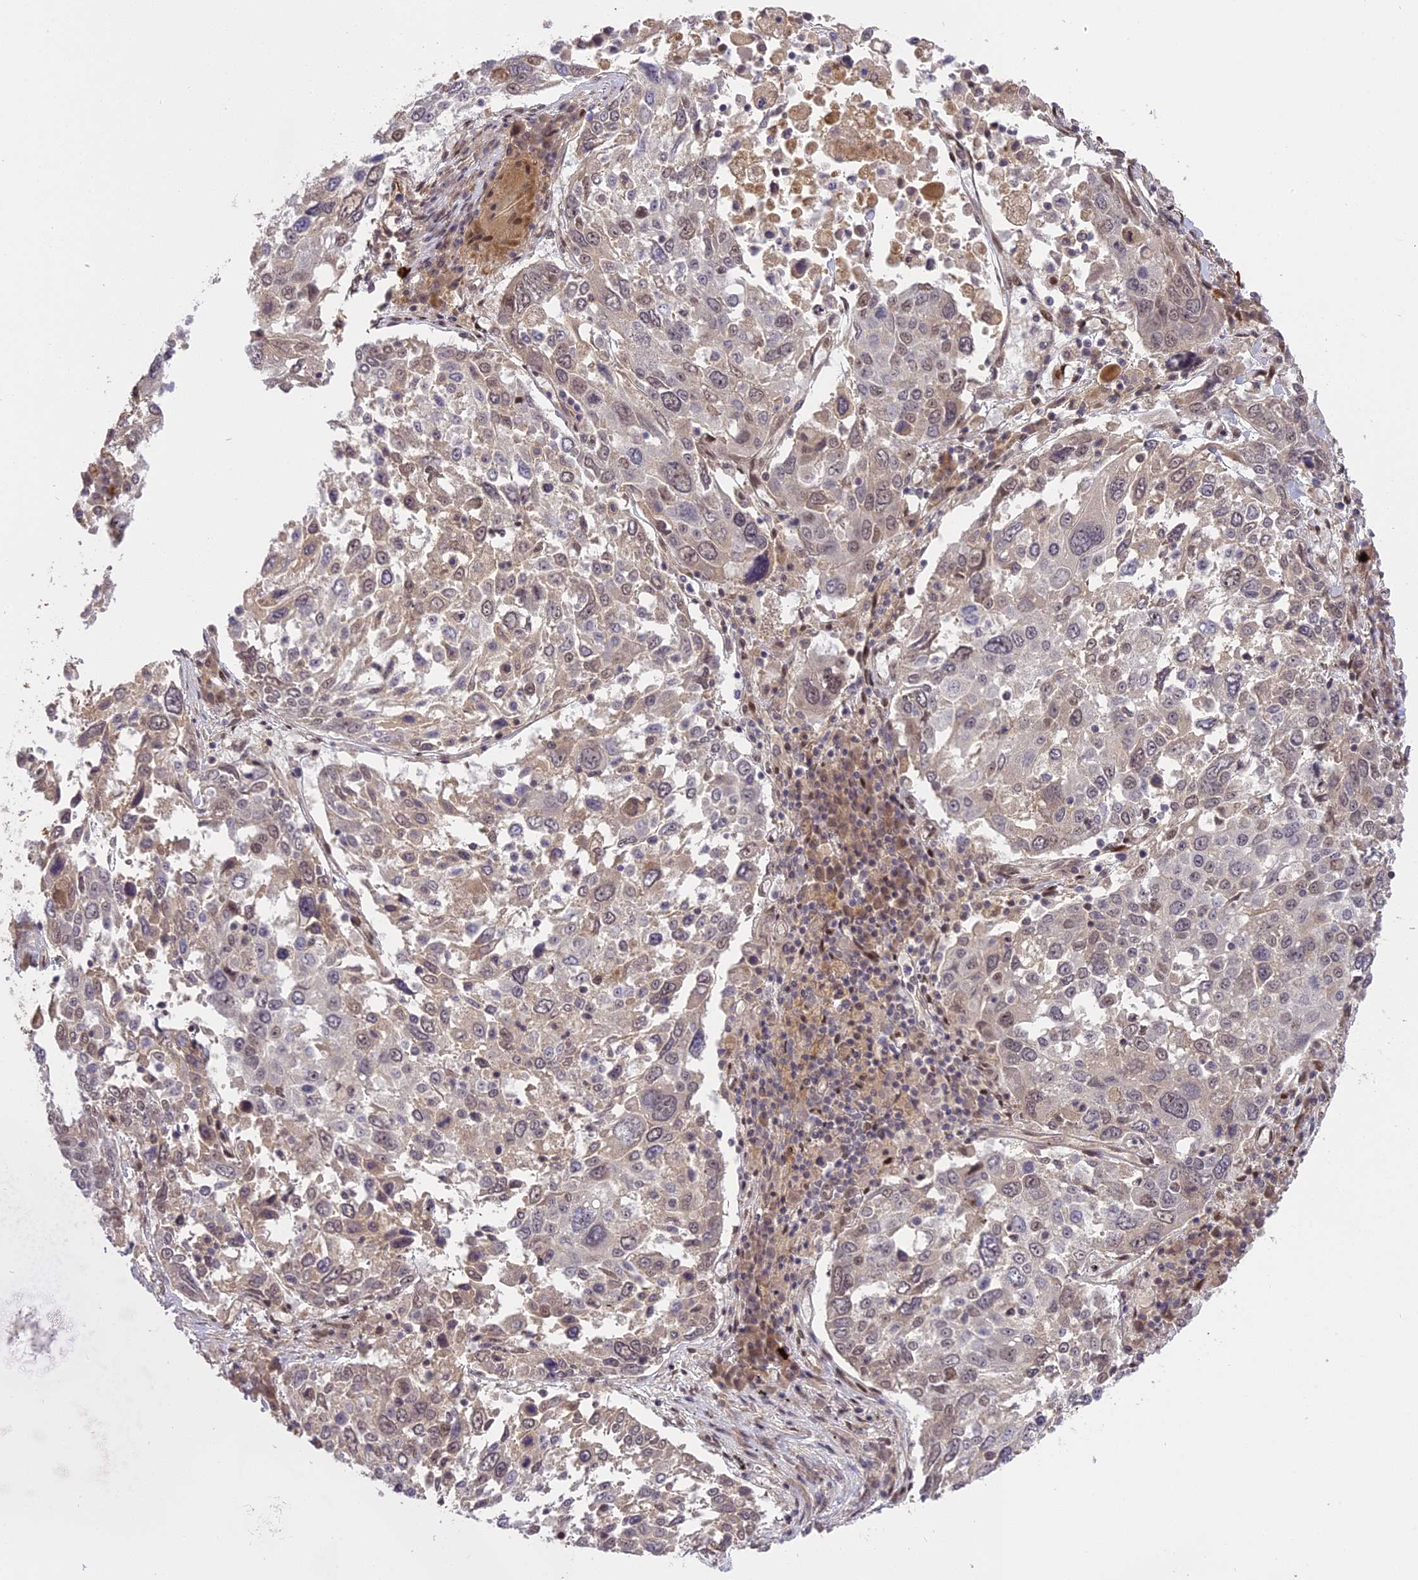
{"staining": {"intensity": "weak", "quantity": "<25%", "location": "cytoplasmic/membranous"}, "tissue": "lung cancer", "cell_type": "Tumor cells", "image_type": "cancer", "snomed": [{"axis": "morphology", "description": "Squamous cell carcinoma, NOS"}, {"axis": "topography", "description": "Lung"}], "caption": "Lung cancer (squamous cell carcinoma) was stained to show a protein in brown. There is no significant expression in tumor cells.", "gene": "PRELID2", "patient": {"sex": "male", "age": 65}}